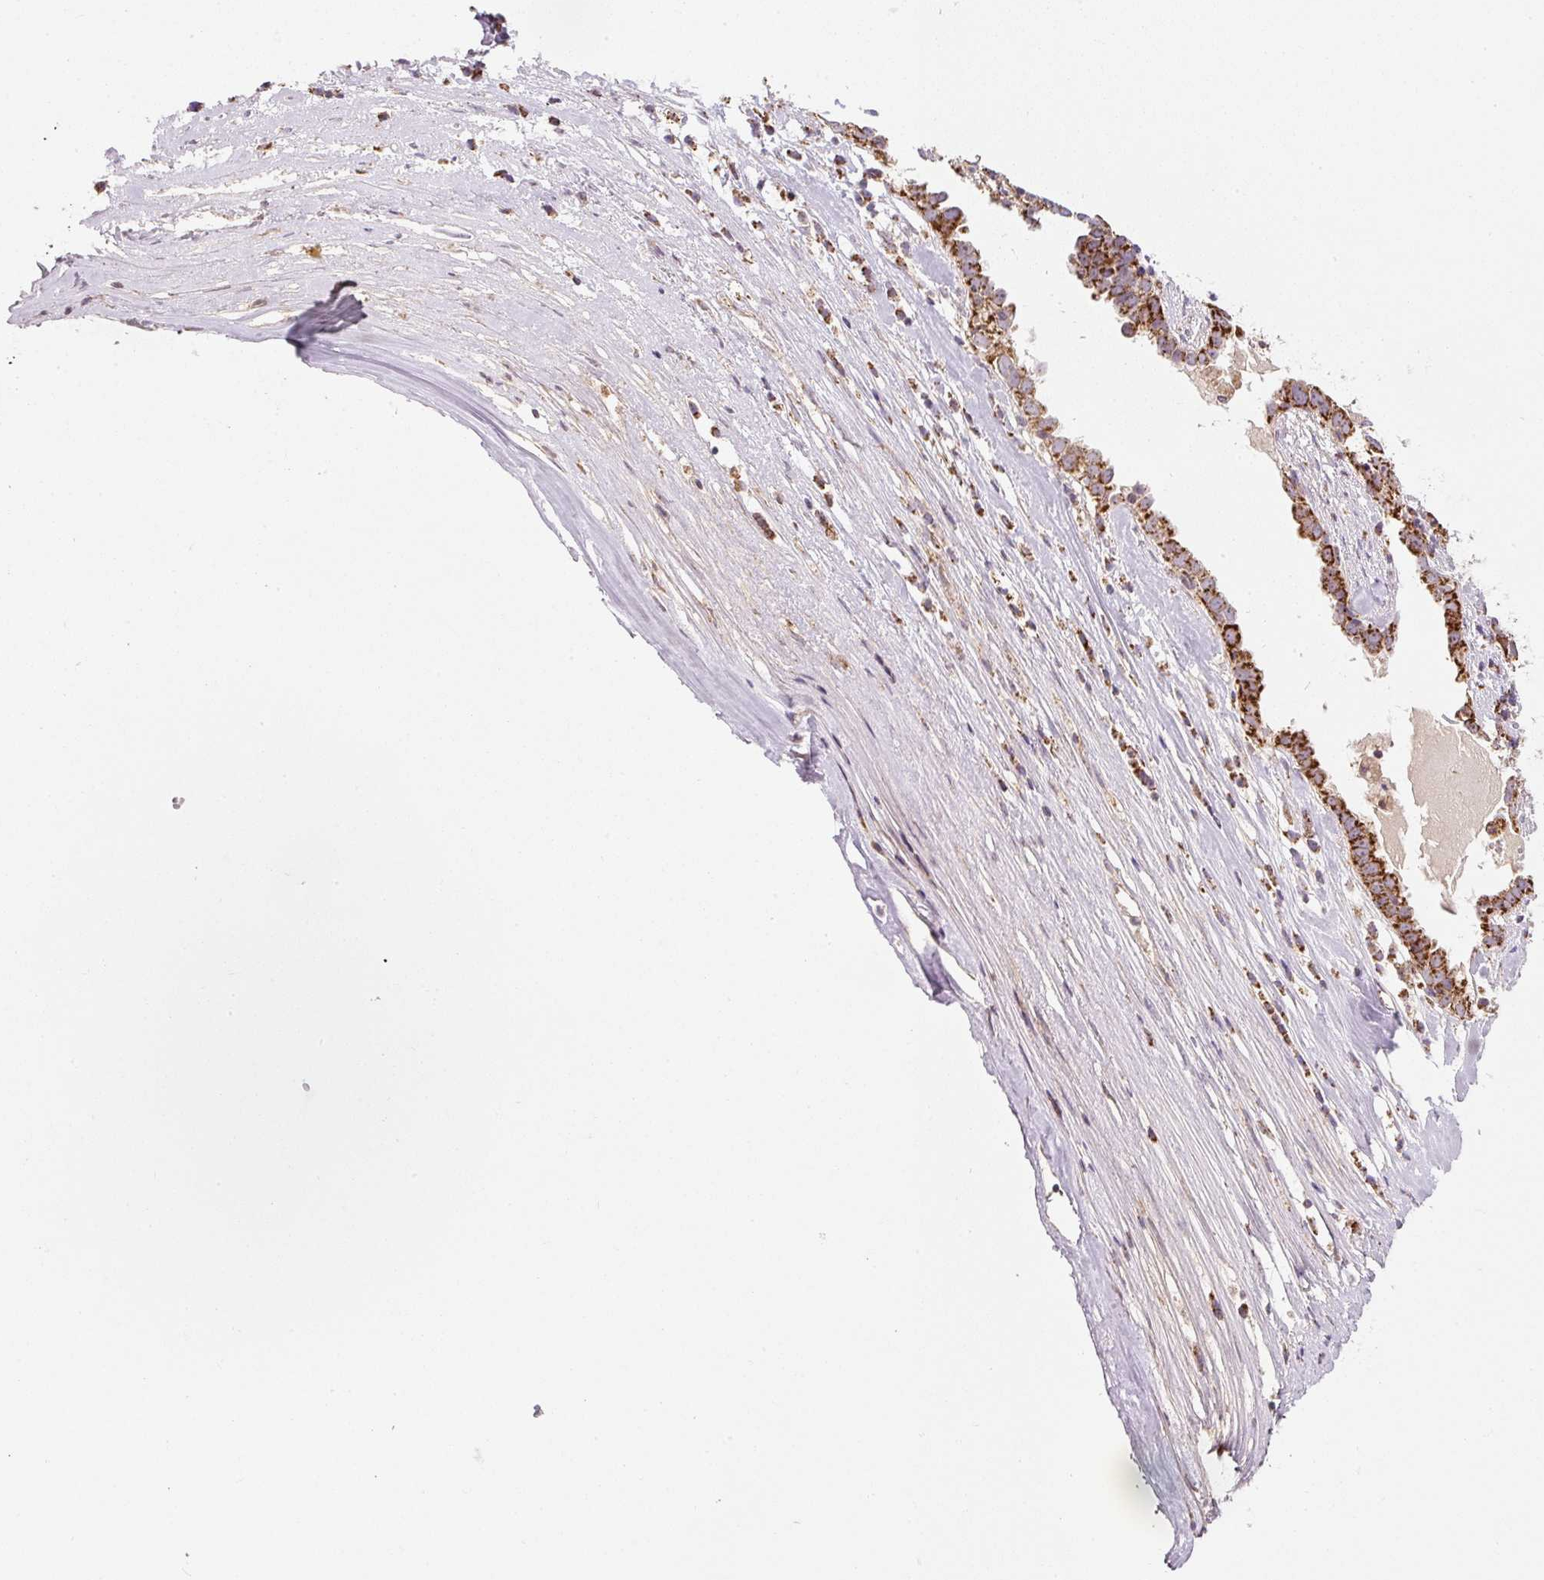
{"staining": {"intensity": "strong", "quantity": "25%-75%", "location": "cytoplasmic/membranous"}, "tissue": "ovarian cancer", "cell_type": "Tumor cells", "image_type": "cancer", "snomed": [{"axis": "morphology", "description": "Carcinoma, endometroid"}, {"axis": "topography", "description": "Ovary"}], "caption": "Protein staining exhibits strong cytoplasmic/membranous staining in about 25%-75% of tumor cells in endometroid carcinoma (ovarian). Nuclei are stained in blue.", "gene": "FAM78B", "patient": {"sex": "female", "age": 62}}